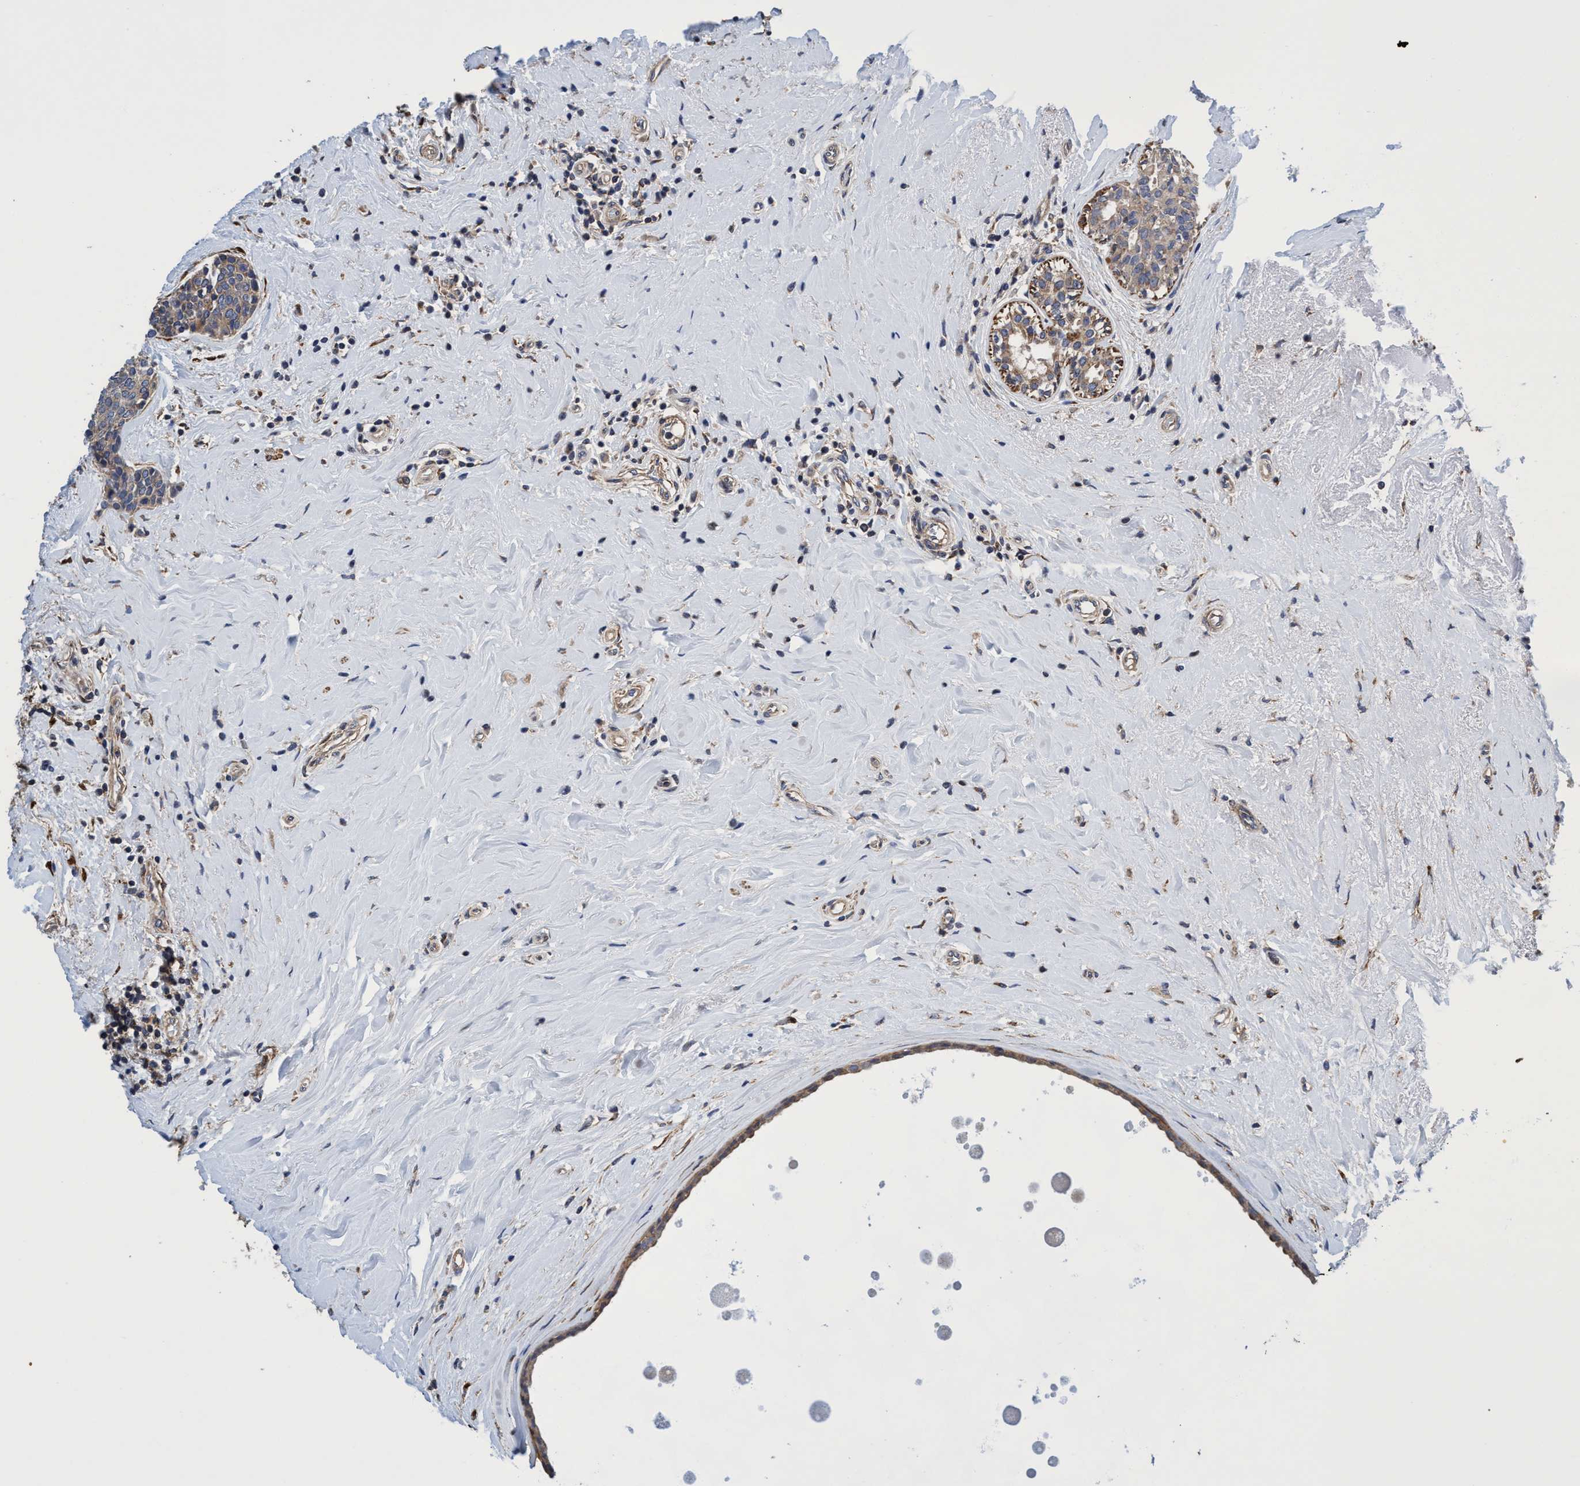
{"staining": {"intensity": "weak", "quantity": ">75%", "location": "cytoplasmic/membranous"}, "tissue": "breast cancer", "cell_type": "Tumor cells", "image_type": "cancer", "snomed": [{"axis": "morphology", "description": "Duct carcinoma"}, {"axis": "topography", "description": "Breast"}], "caption": "Immunohistochemical staining of human intraductal carcinoma (breast) shows low levels of weak cytoplasmic/membranous expression in about >75% of tumor cells.", "gene": "CALCOCO2", "patient": {"sex": "female", "age": 55}}